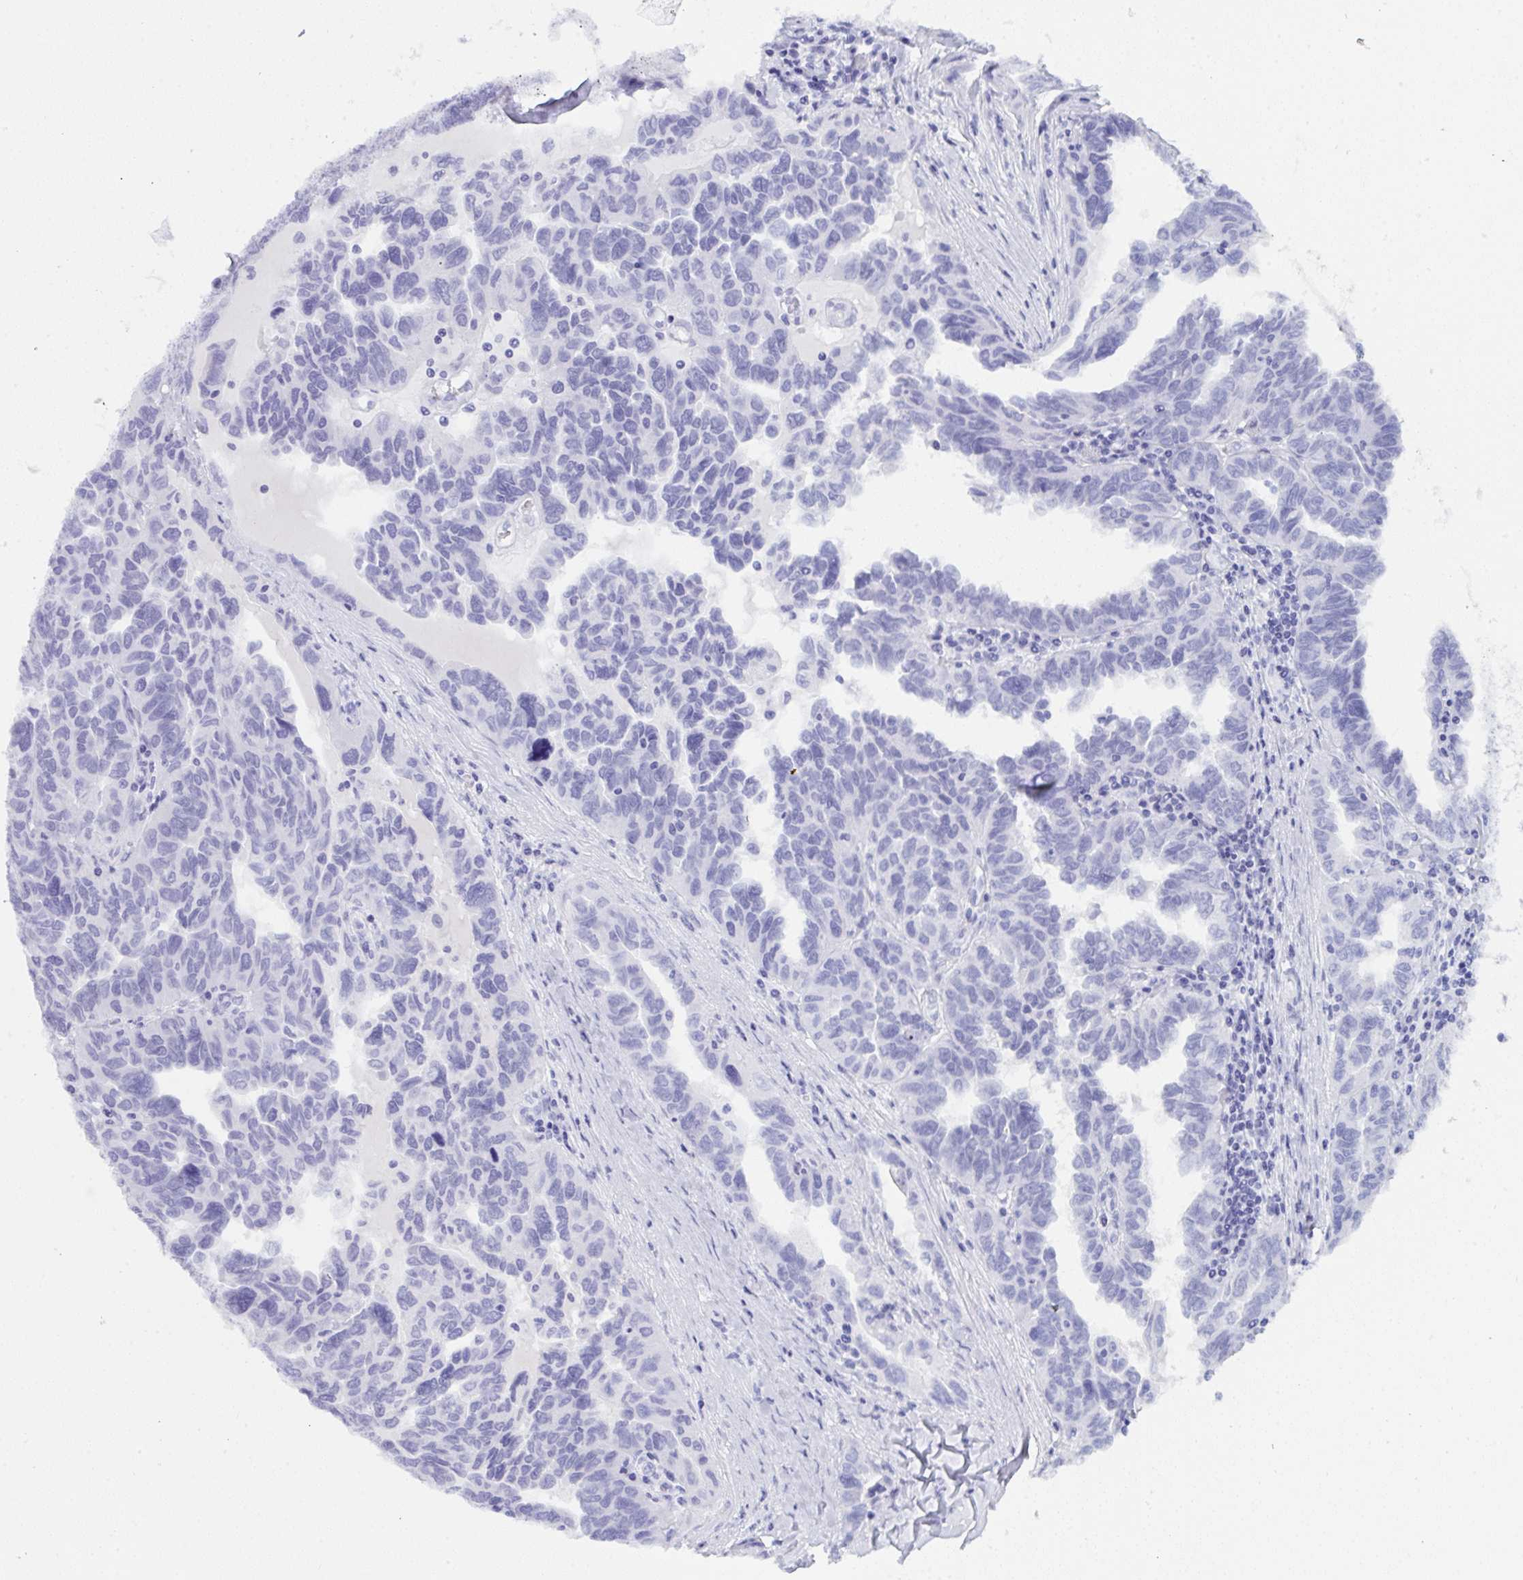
{"staining": {"intensity": "negative", "quantity": "none", "location": "none"}, "tissue": "ovarian cancer", "cell_type": "Tumor cells", "image_type": "cancer", "snomed": [{"axis": "morphology", "description": "Cystadenocarcinoma, serous, NOS"}, {"axis": "topography", "description": "Ovary"}], "caption": "Protein analysis of serous cystadenocarcinoma (ovarian) reveals no significant expression in tumor cells.", "gene": "PRDM9", "patient": {"sex": "female", "age": 64}}